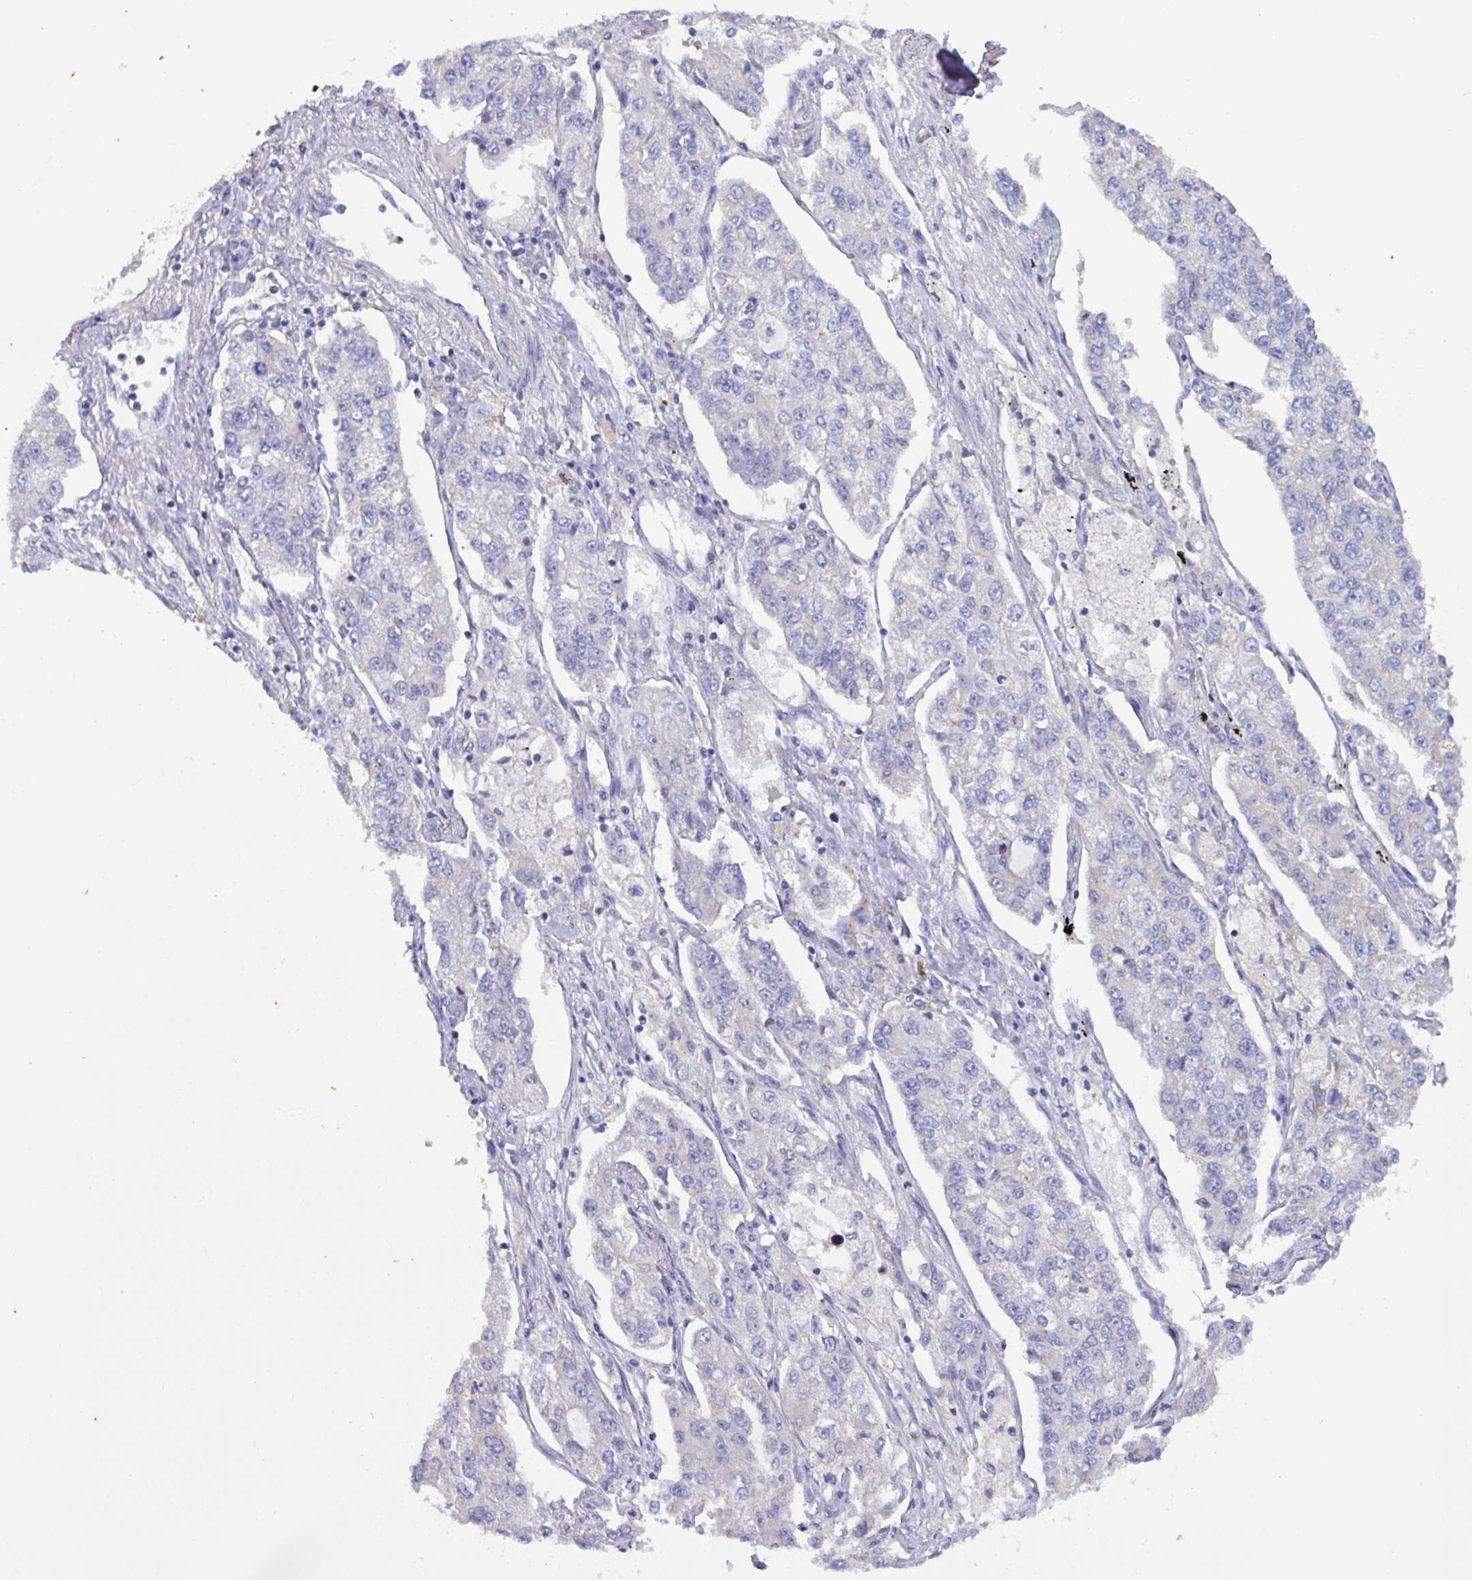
{"staining": {"intensity": "negative", "quantity": "none", "location": "none"}, "tissue": "lung cancer", "cell_type": "Tumor cells", "image_type": "cancer", "snomed": [{"axis": "morphology", "description": "Adenocarcinoma, NOS"}, {"axis": "topography", "description": "Lung"}], "caption": "A high-resolution histopathology image shows IHC staining of lung adenocarcinoma, which reveals no significant expression in tumor cells. (DAB (3,3'-diaminobenzidine) immunohistochemistry, high magnification).", "gene": "SLC66A1", "patient": {"sex": "male", "age": 49}}